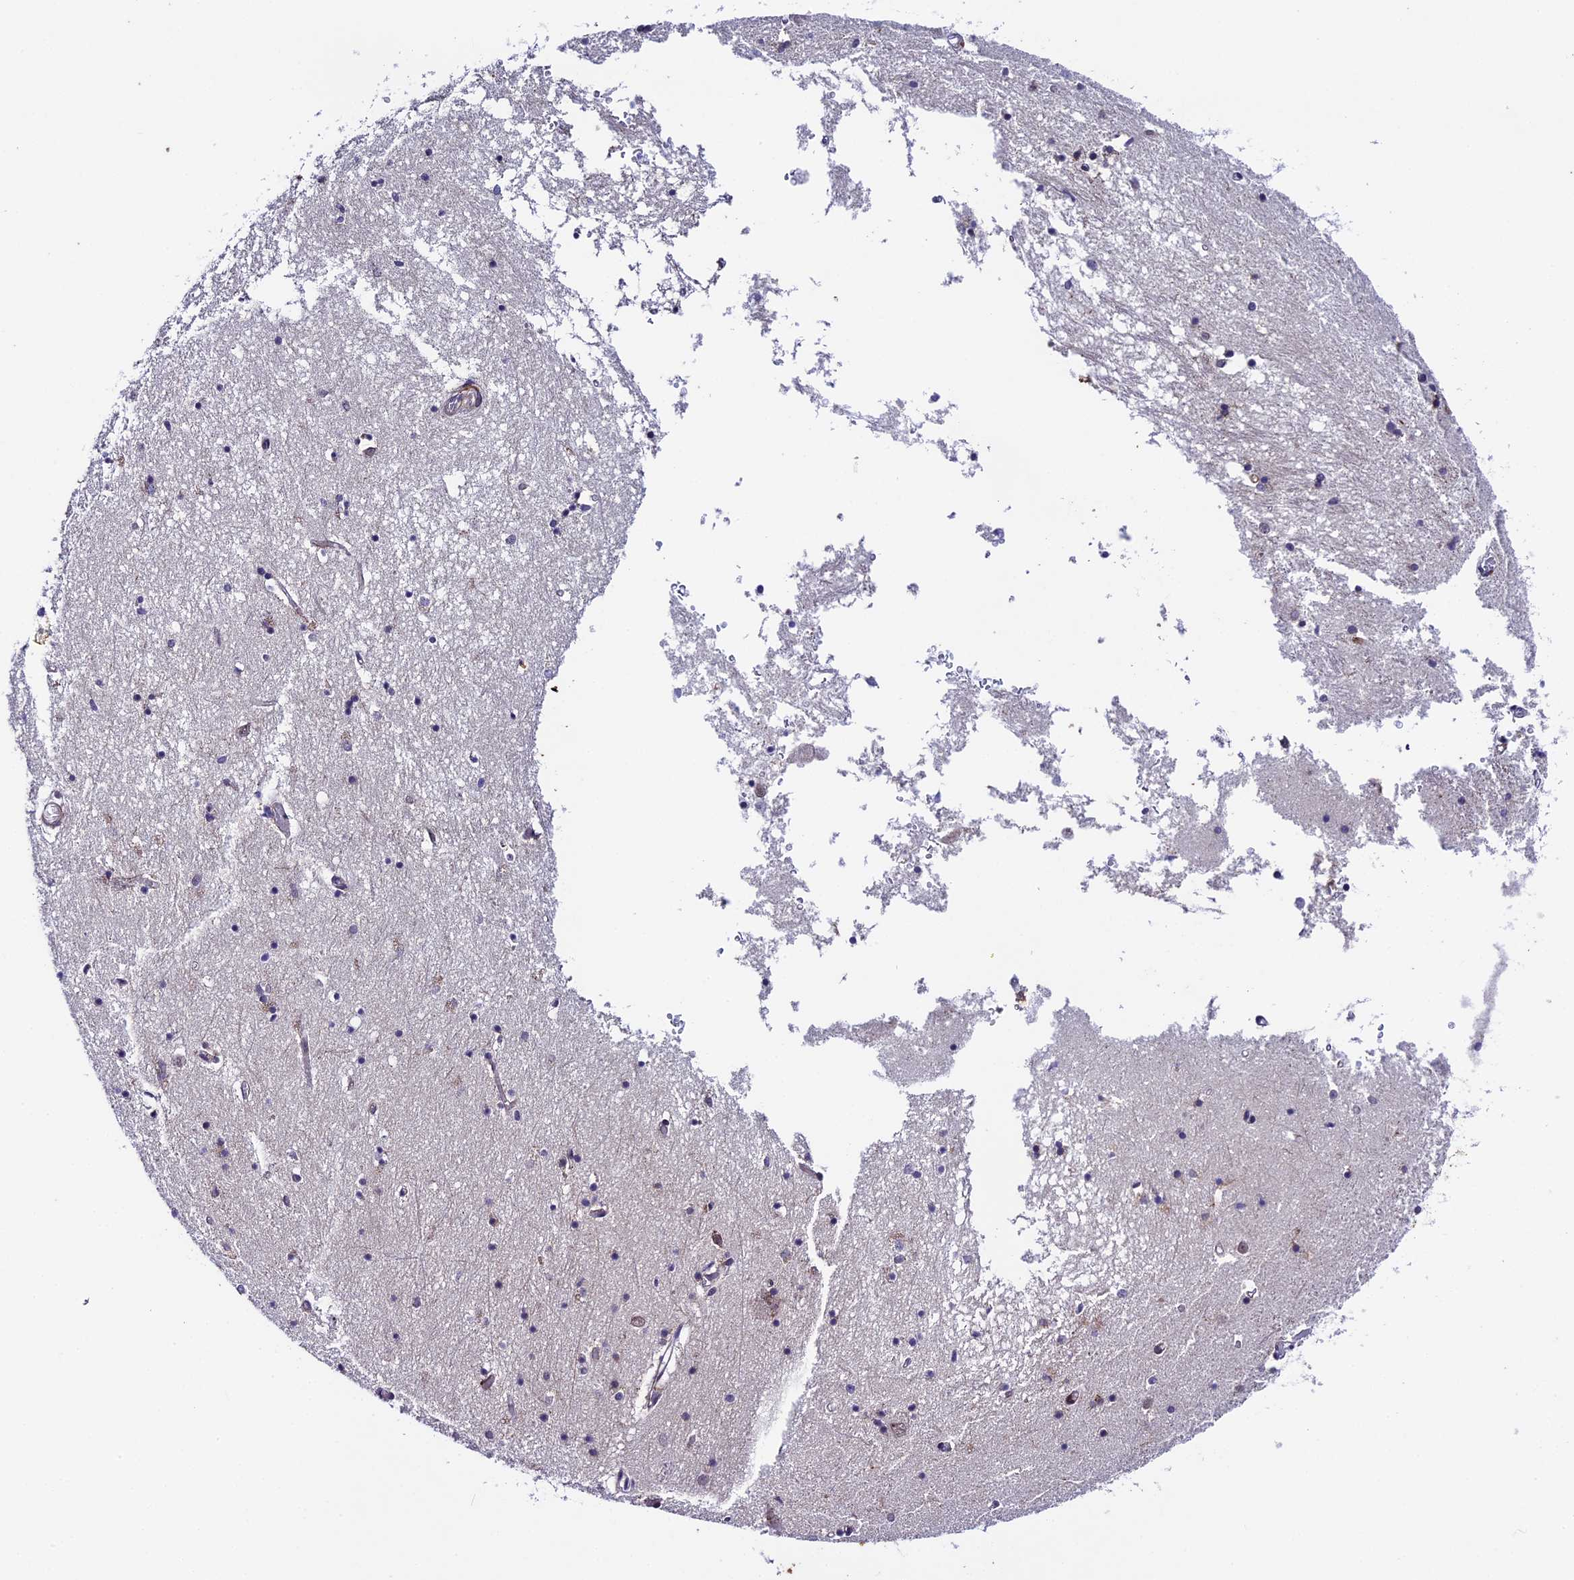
{"staining": {"intensity": "weak", "quantity": "<25%", "location": "nuclear"}, "tissue": "hippocampus", "cell_type": "Glial cells", "image_type": "normal", "snomed": [{"axis": "morphology", "description": "Normal tissue, NOS"}, {"axis": "topography", "description": "Hippocampus"}], "caption": "This is an immunohistochemistry (IHC) image of benign human hippocampus. There is no staining in glial cells.", "gene": "SIPA1L3", "patient": {"sex": "male", "age": 70}}